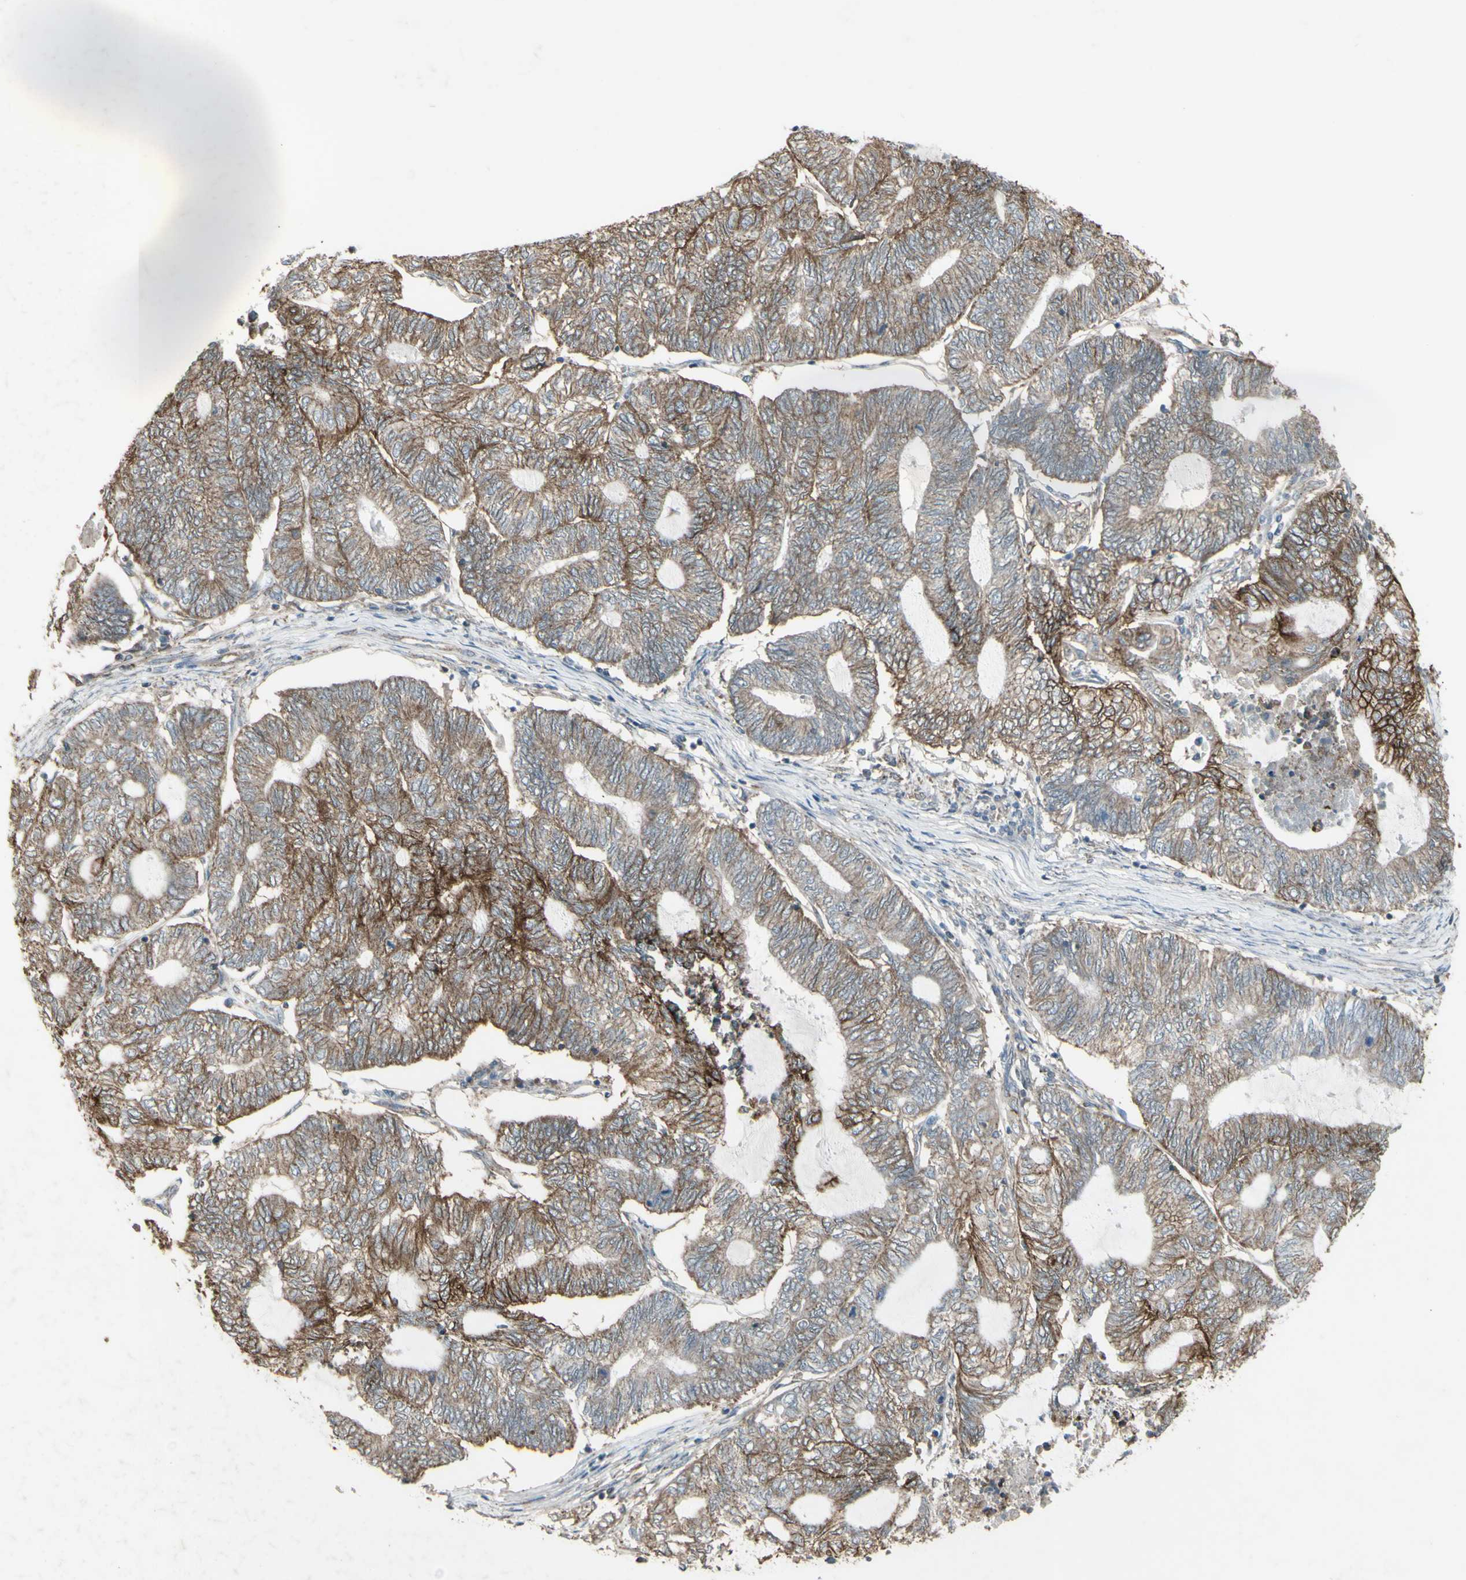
{"staining": {"intensity": "weak", "quantity": ">75%", "location": "cytoplasmic/membranous"}, "tissue": "endometrial cancer", "cell_type": "Tumor cells", "image_type": "cancer", "snomed": [{"axis": "morphology", "description": "Adenocarcinoma, NOS"}, {"axis": "topography", "description": "Uterus"}, {"axis": "topography", "description": "Endometrium"}], "caption": "Protein staining shows weak cytoplasmic/membranous staining in about >75% of tumor cells in adenocarcinoma (endometrial).", "gene": "FXYD3", "patient": {"sex": "female", "age": 70}}